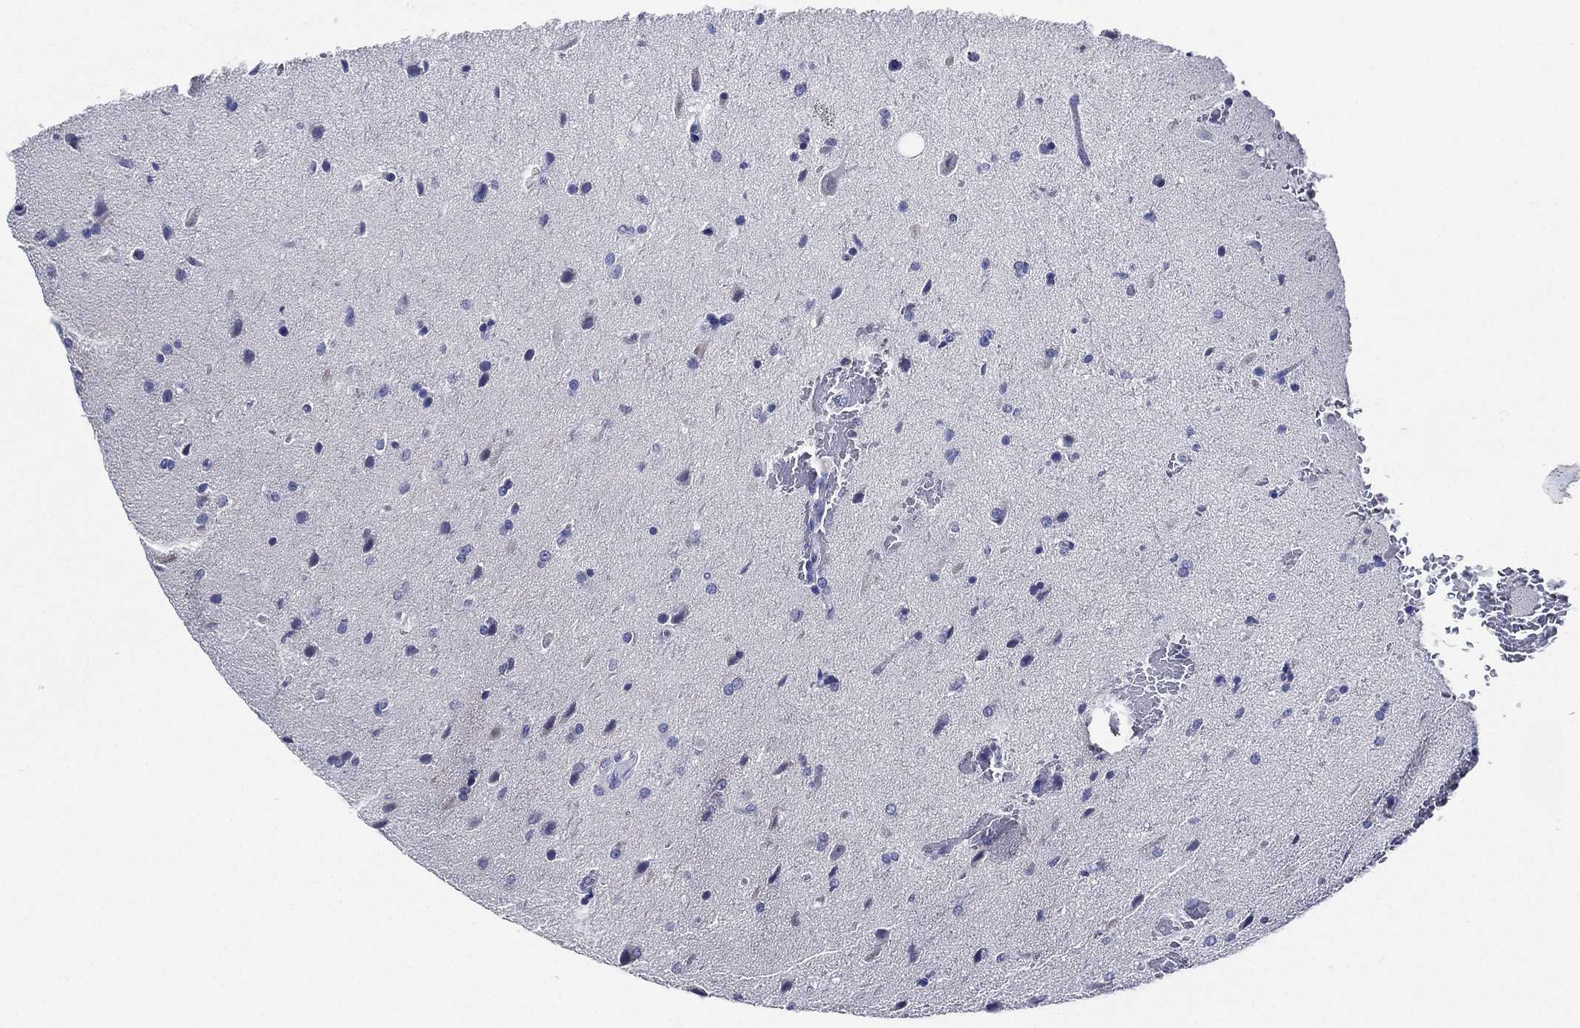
{"staining": {"intensity": "negative", "quantity": "none", "location": "none"}, "tissue": "glioma", "cell_type": "Tumor cells", "image_type": "cancer", "snomed": [{"axis": "morphology", "description": "Glioma, malignant, High grade"}, {"axis": "topography", "description": "Brain"}], "caption": "The image demonstrates no significant expression in tumor cells of malignant glioma (high-grade).", "gene": "NEDD9", "patient": {"sex": "male", "age": 68}}